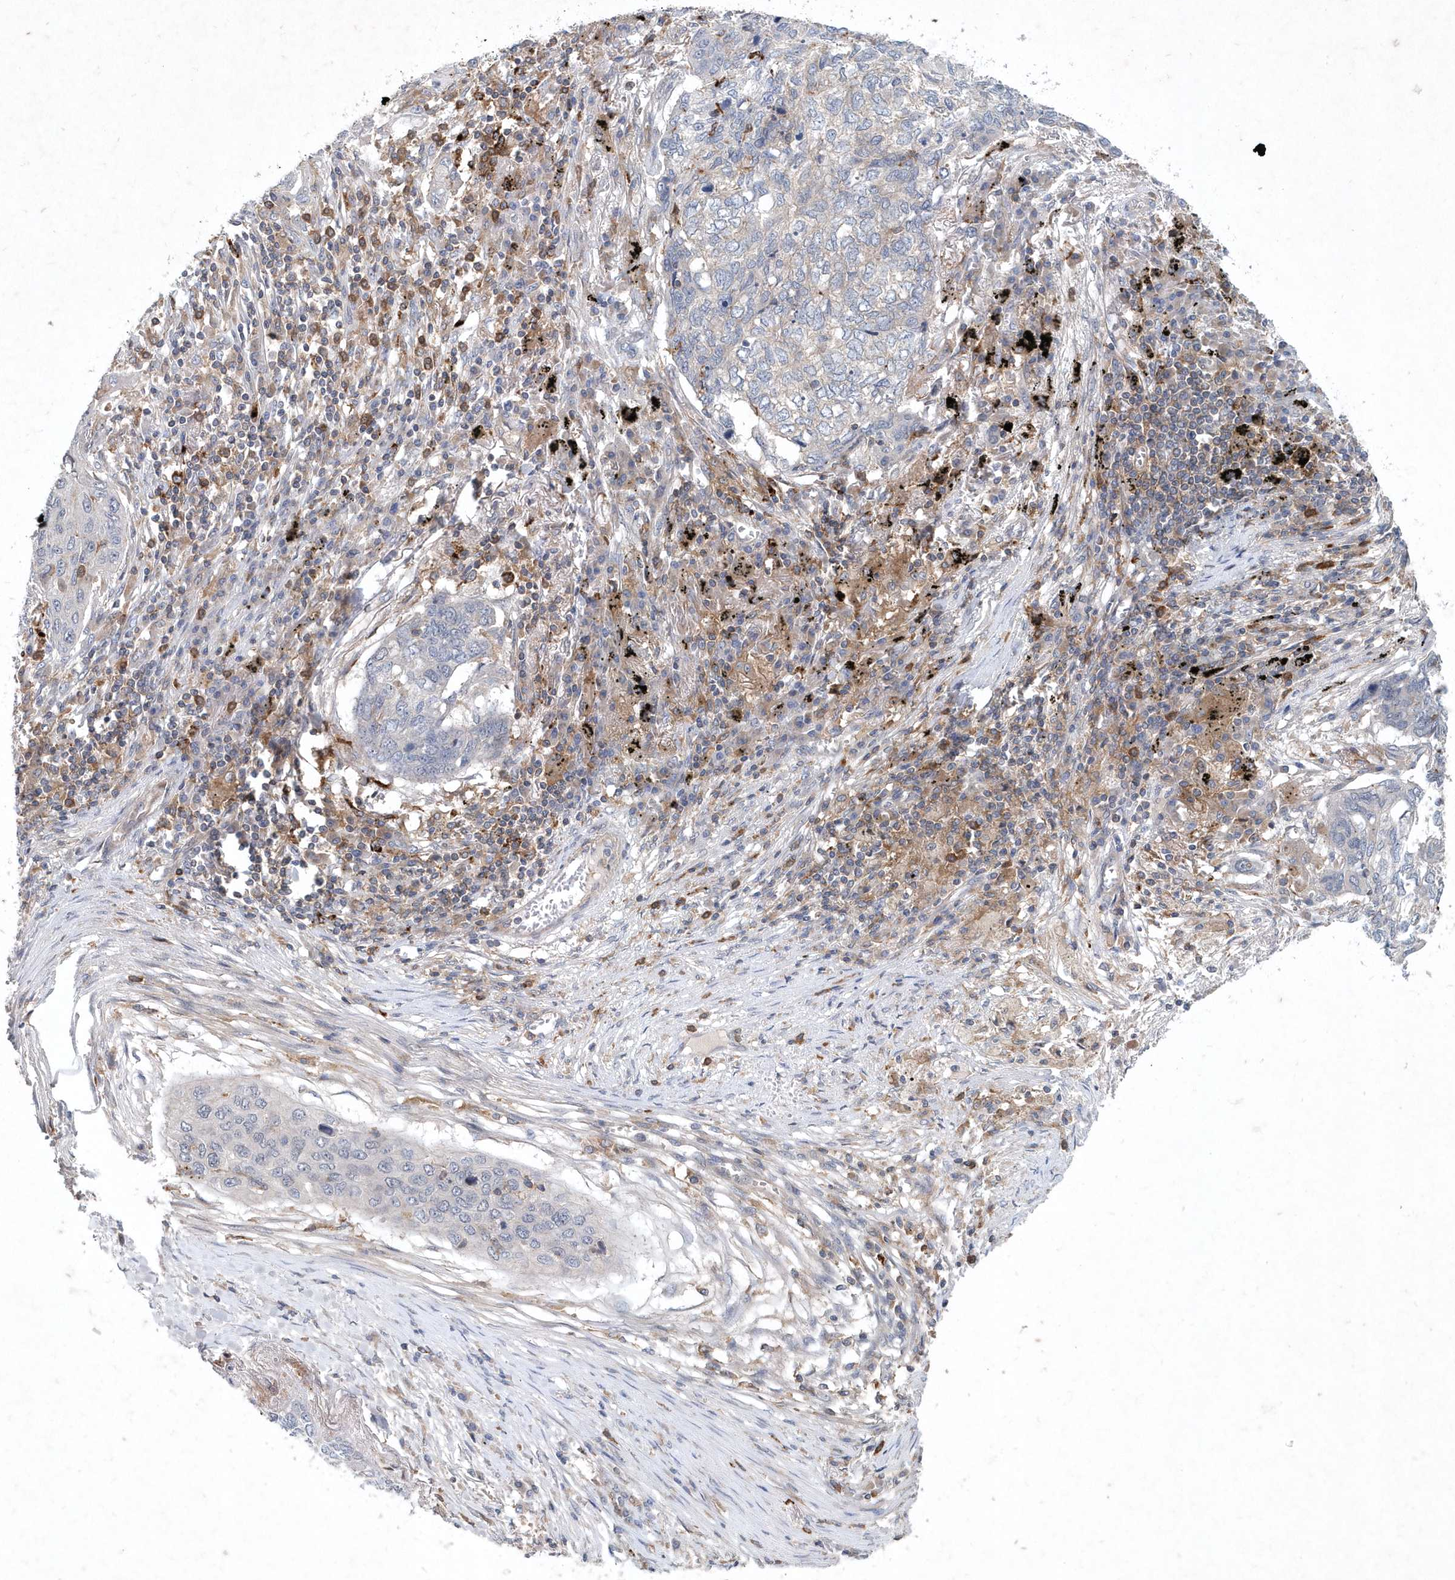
{"staining": {"intensity": "negative", "quantity": "none", "location": "none"}, "tissue": "lung cancer", "cell_type": "Tumor cells", "image_type": "cancer", "snomed": [{"axis": "morphology", "description": "Squamous cell carcinoma, NOS"}, {"axis": "topography", "description": "Lung"}], "caption": "The image reveals no significant positivity in tumor cells of lung cancer (squamous cell carcinoma).", "gene": "P2RY10", "patient": {"sex": "female", "age": 63}}